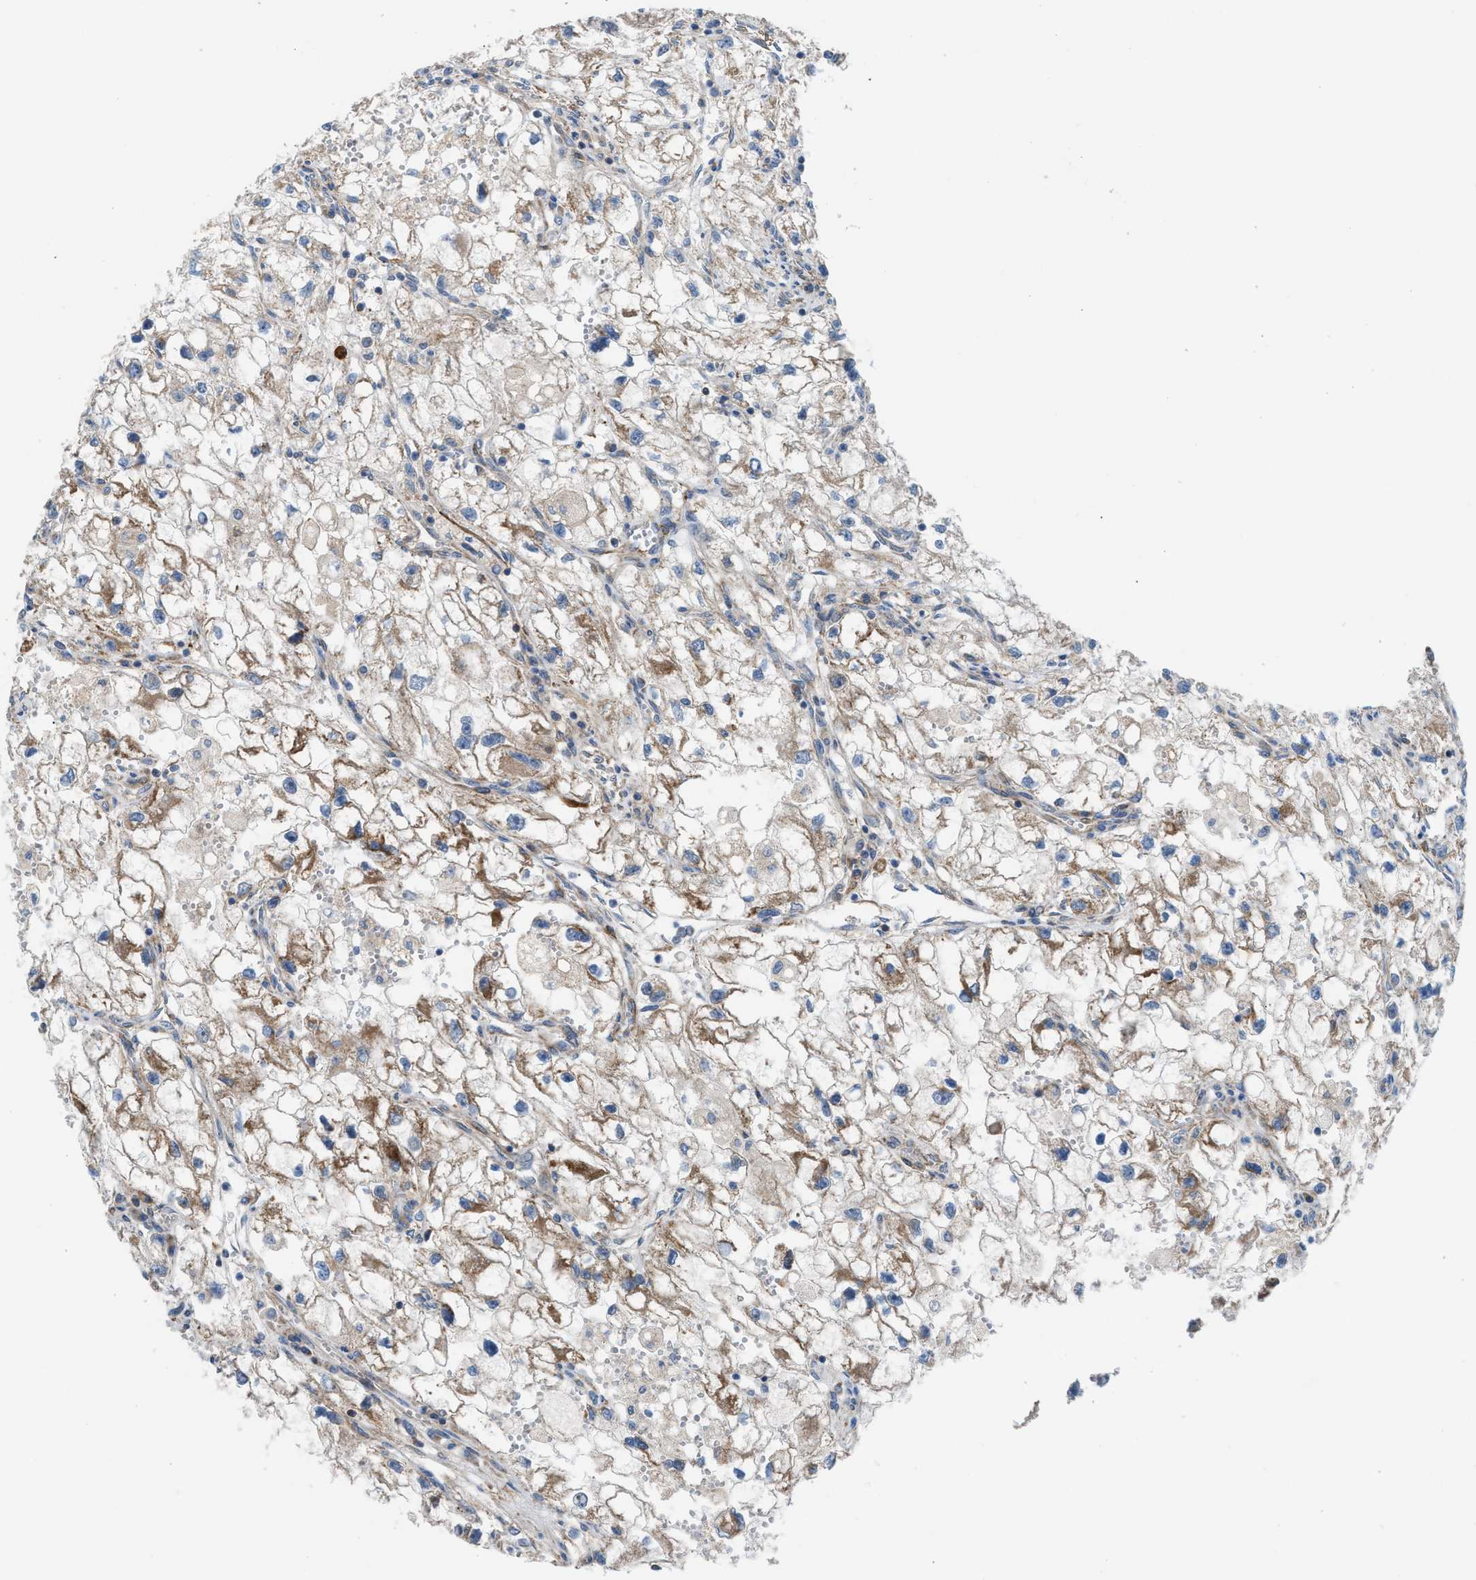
{"staining": {"intensity": "weak", "quantity": ">75%", "location": "cytoplasmic/membranous"}, "tissue": "renal cancer", "cell_type": "Tumor cells", "image_type": "cancer", "snomed": [{"axis": "morphology", "description": "Adenocarcinoma, NOS"}, {"axis": "topography", "description": "Kidney"}], "caption": "IHC image of human adenocarcinoma (renal) stained for a protein (brown), which displays low levels of weak cytoplasmic/membranous expression in approximately >75% of tumor cells.", "gene": "SLC10A3", "patient": {"sex": "female", "age": 70}}